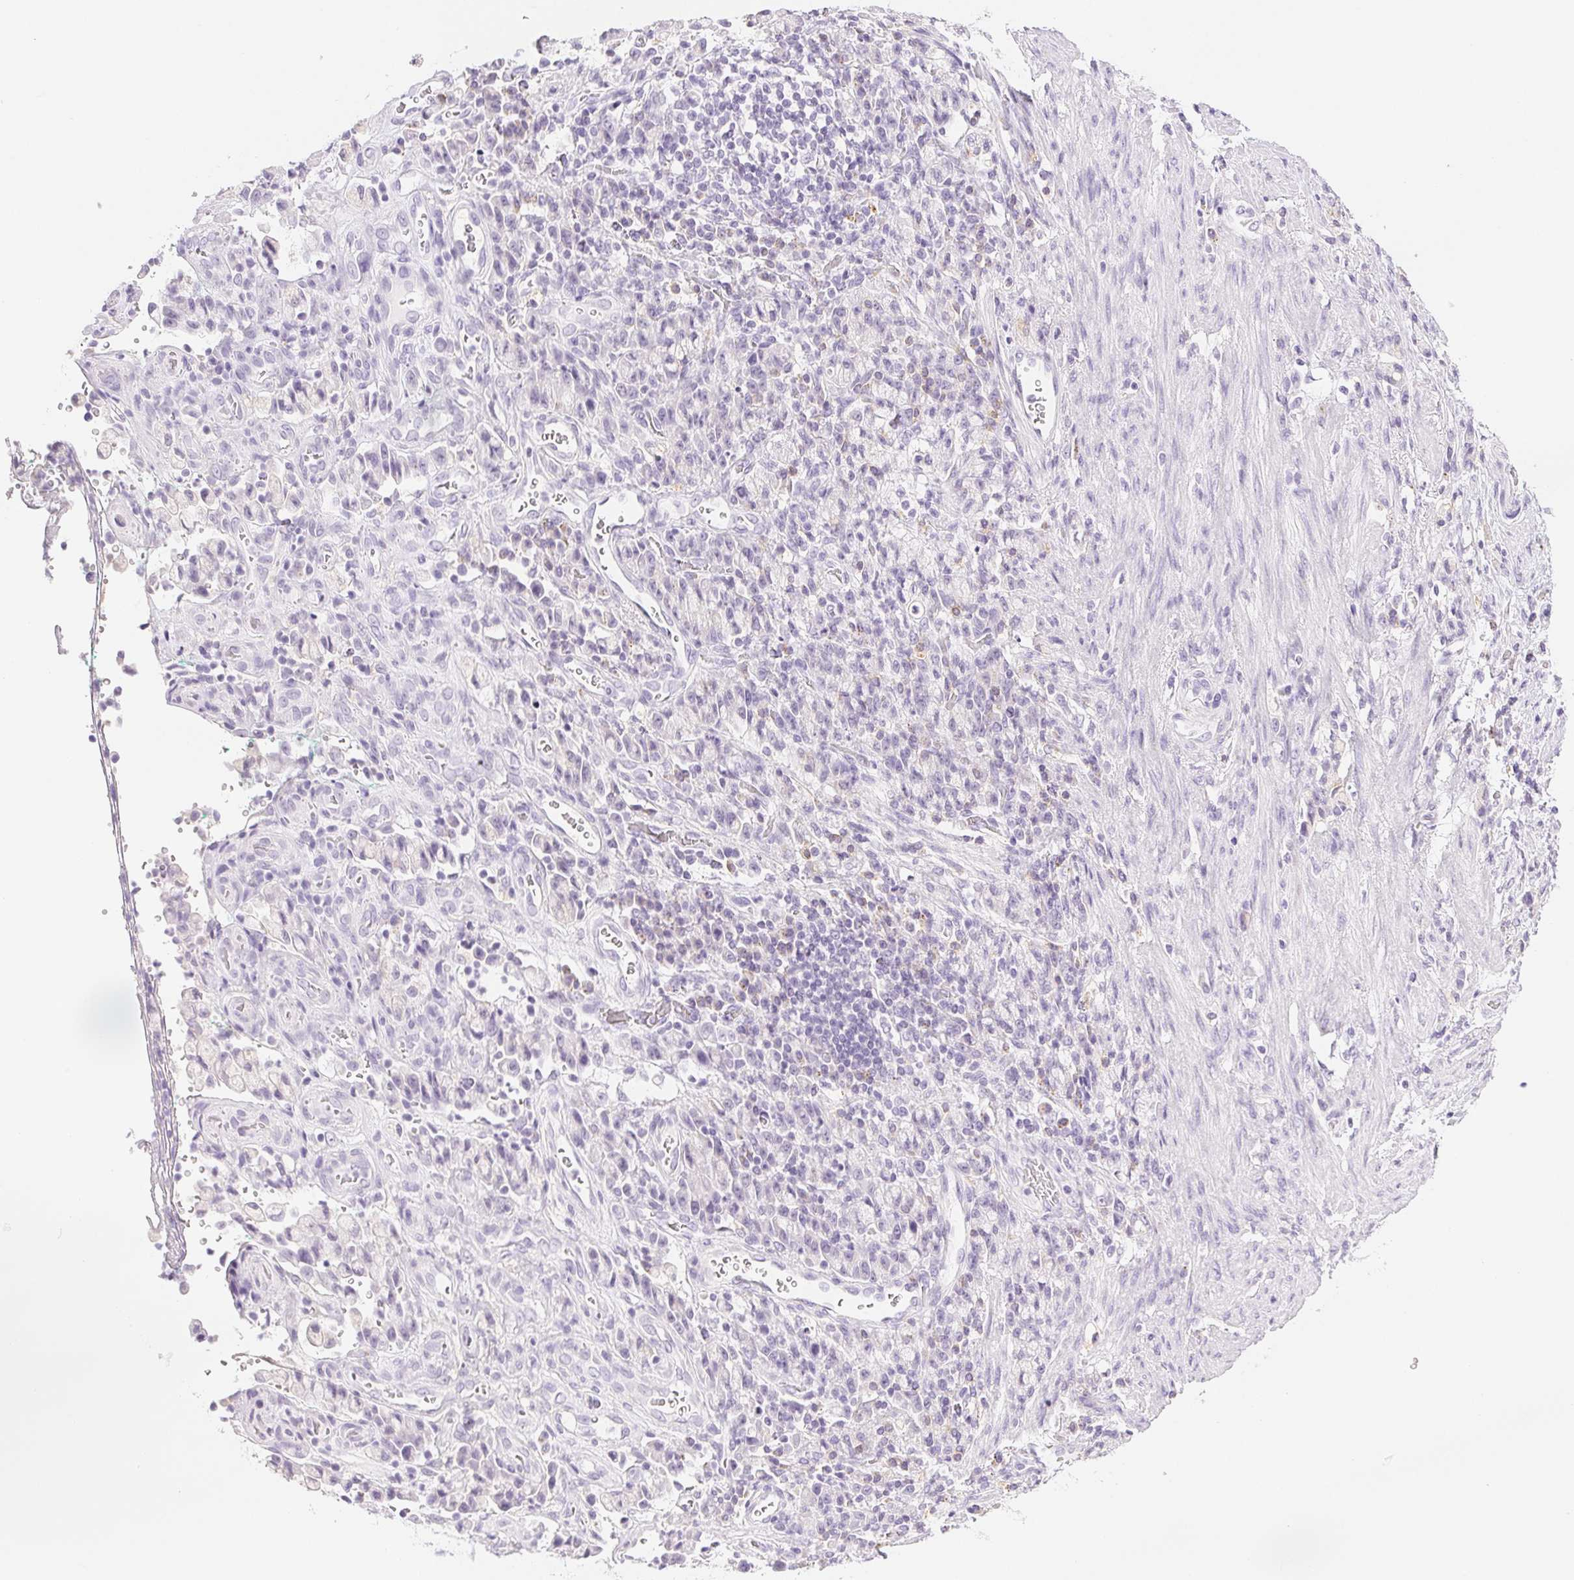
{"staining": {"intensity": "negative", "quantity": "none", "location": "none"}, "tissue": "stomach cancer", "cell_type": "Tumor cells", "image_type": "cancer", "snomed": [{"axis": "morphology", "description": "Adenocarcinoma, NOS"}, {"axis": "topography", "description": "Stomach"}], "caption": "Histopathology image shows no significant protein positivity in tumor cells of adenocarcinoma (stomach).", "gene": "SLC5A2", "patient": {"sex": "male", "age": 77}}